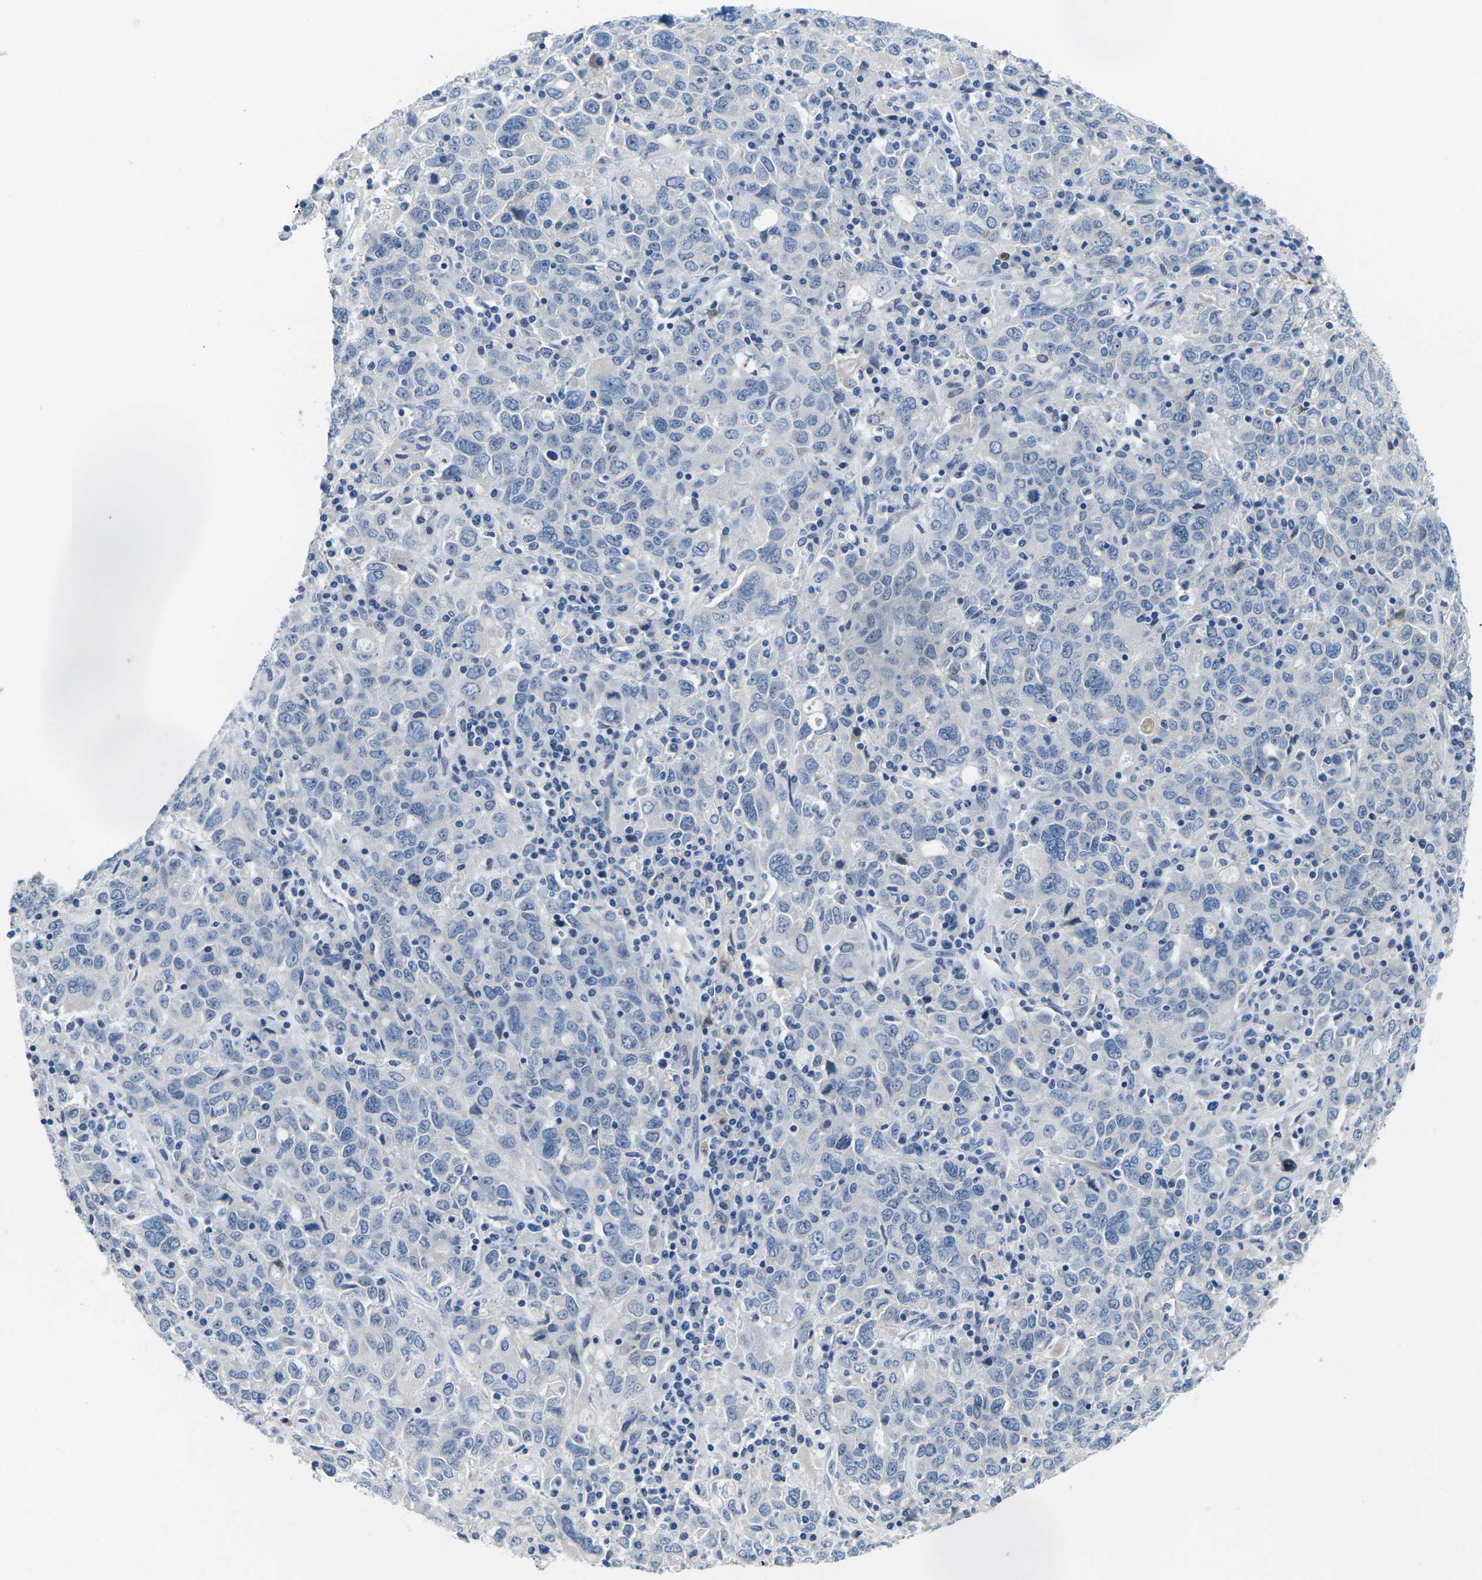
{"staining": {"intensity": "negative", "quantity": "none", "location": "none"}, "tissue": "ovarian cancer", "cell_type": "Tumor cells", "image_type": "cancer", "snomed": [{"axis": "morphology", "description": "Carcinoma, endometroid"}, {"axis": "topography", "description": "Ovary"}], "caption": "IHC of endometroid carcinoma (ovarian) exhibits no expression in tumor cells.", "gene": "TSPAN2", "patient": {"sex": "female", "age": 62}}